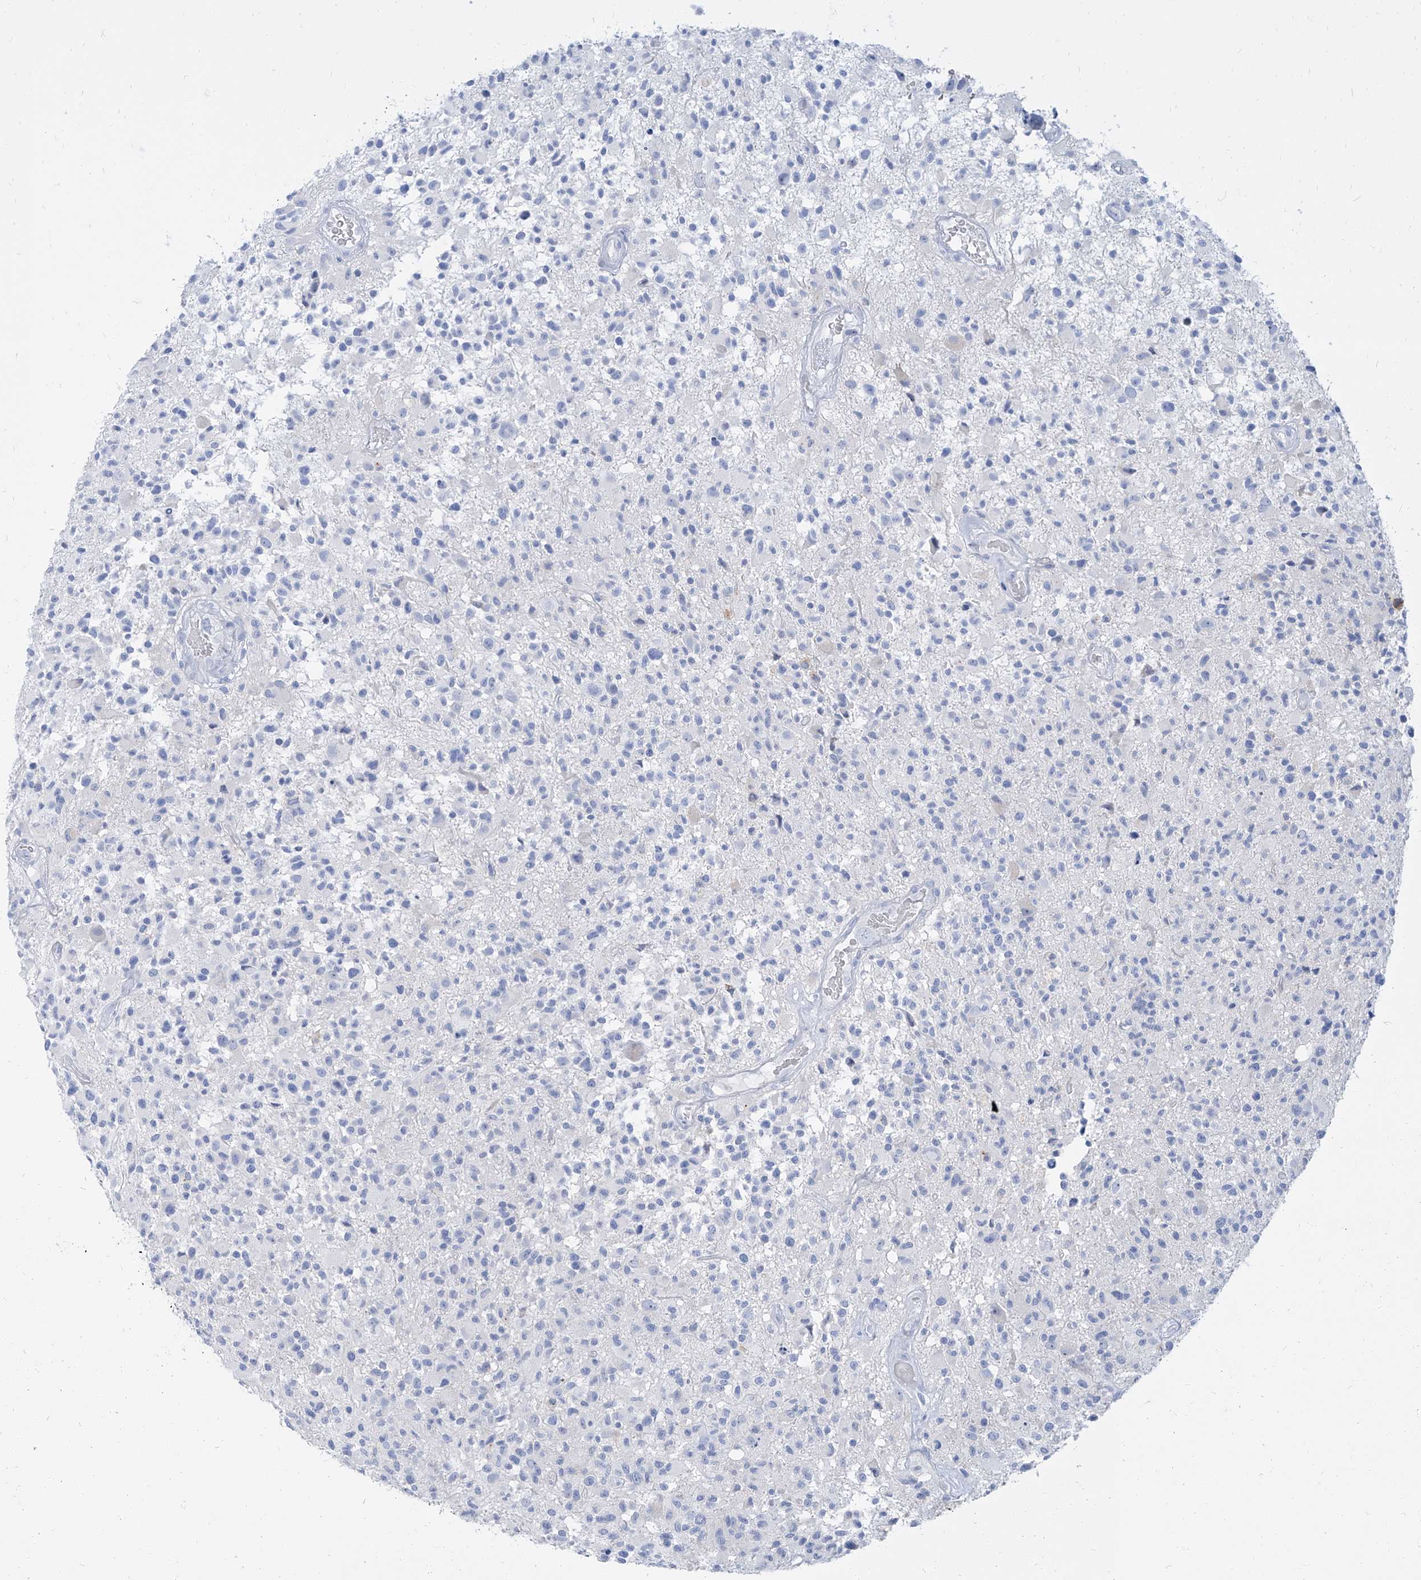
{"staining": {"intensity": "negative", "quantity": "none", "location": "none"}, "tissue": "glioma", "cell_type": "Tumor cells", "image_type": "cancer", "snomed": [{"axis": "morphology", "description": "Glioma, malignant, High grade"}, {"axis": "morphology", "description": "Glioblastoma, NOS"}, {"axis": "topography", "description": "Brain"}], "caption": "Immunohistochemistry photomicrograph of neoplastic tissue: human glioblastoma stained with DAB exhibits no significant protein staining in tumor cells.", "gene": "TXLNB", "patient": {"sex": "male", "age": 60}}